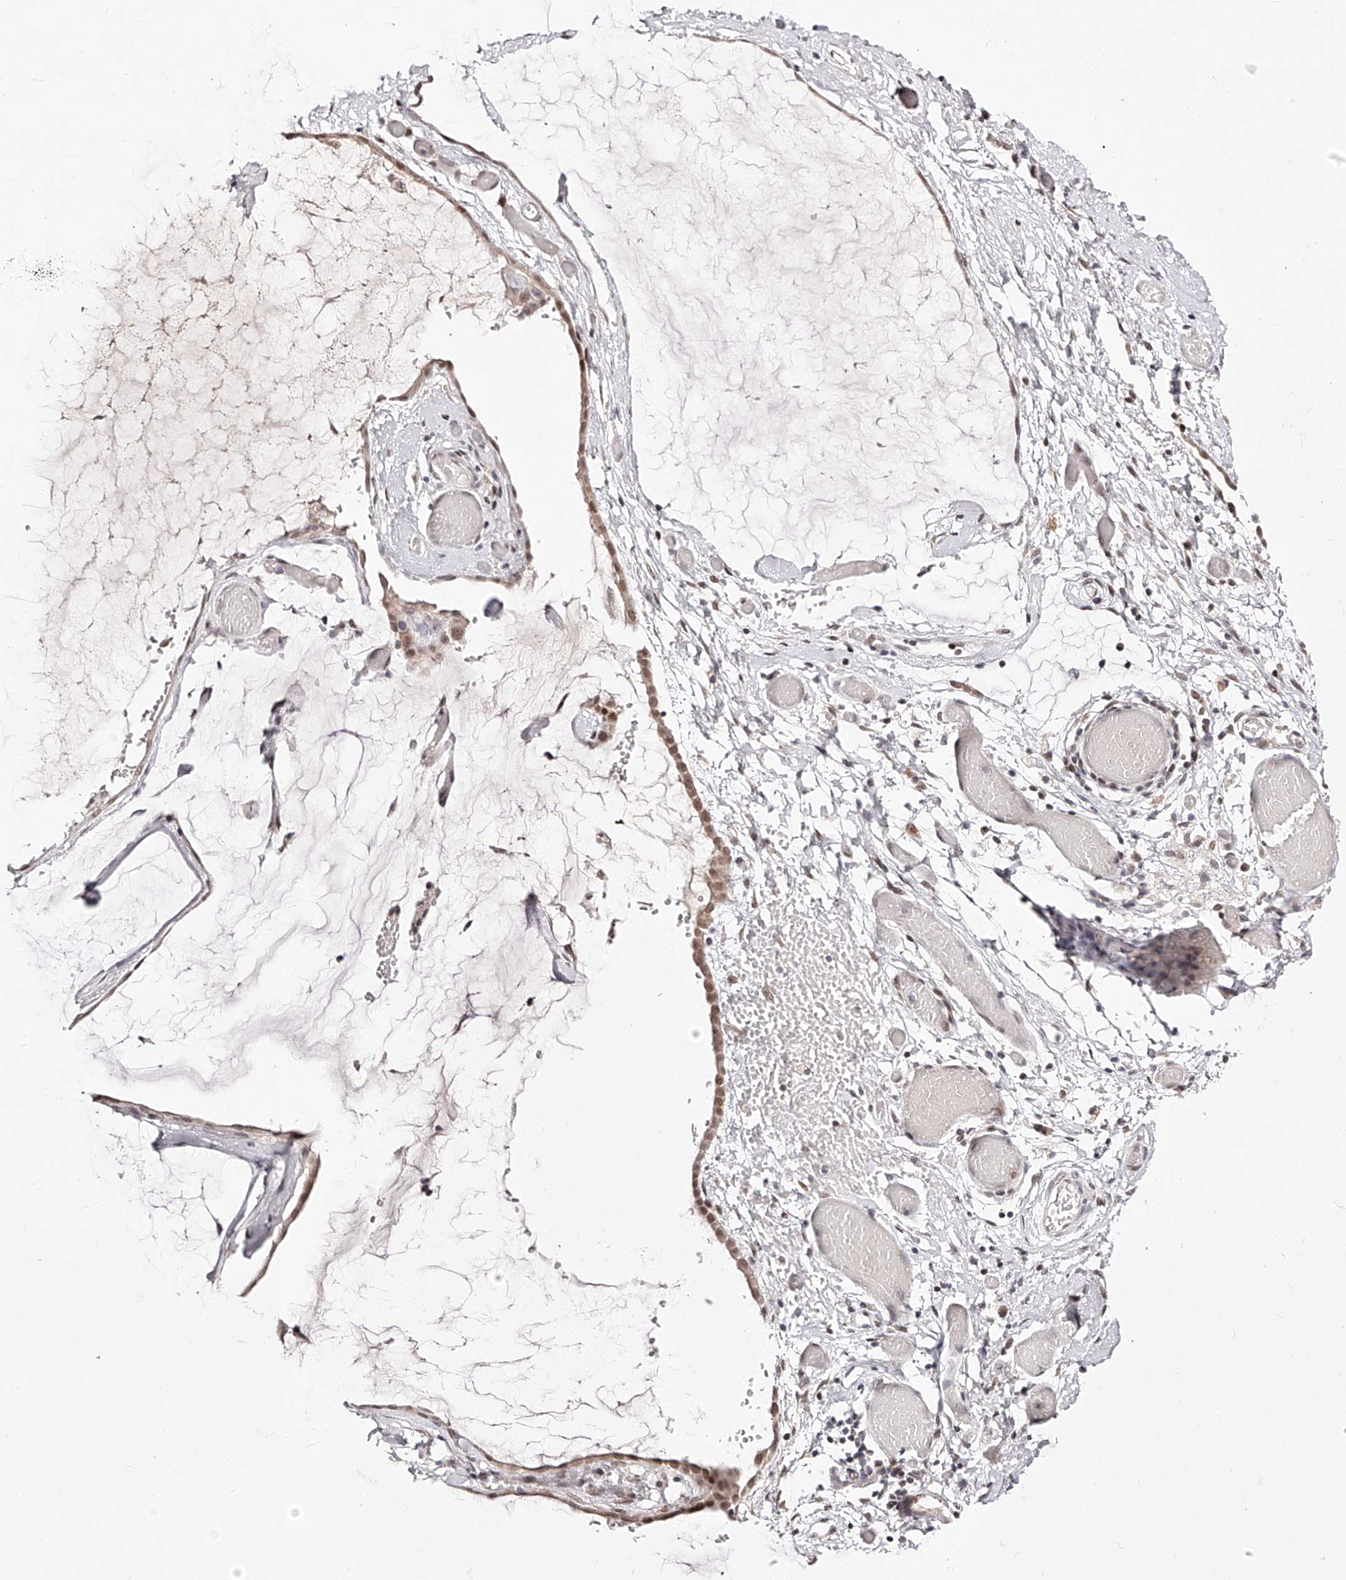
{"staining": {"intensity": "moderate", "quantity": ">75%", "location": "cytoplasmic/membranous,nuclear"}, "tissue": "ovarian cancer", "cell_type": "Tumor cells", "image_type": "cancer", "snomed": [{"axis": "morphology", "description": "Cystadenocarcinoma, mucinous, NOS"}, {"axis": "topography", "description": "Ovary"}], "caption": "IHC of ovarian cancer exhibits medium levels of moderate cytoplasmic/membranous and nuclear staining in approximately >75% of tumor cells.", "gene": "USF3", "patient": {"sex": "female", "age": 39}}